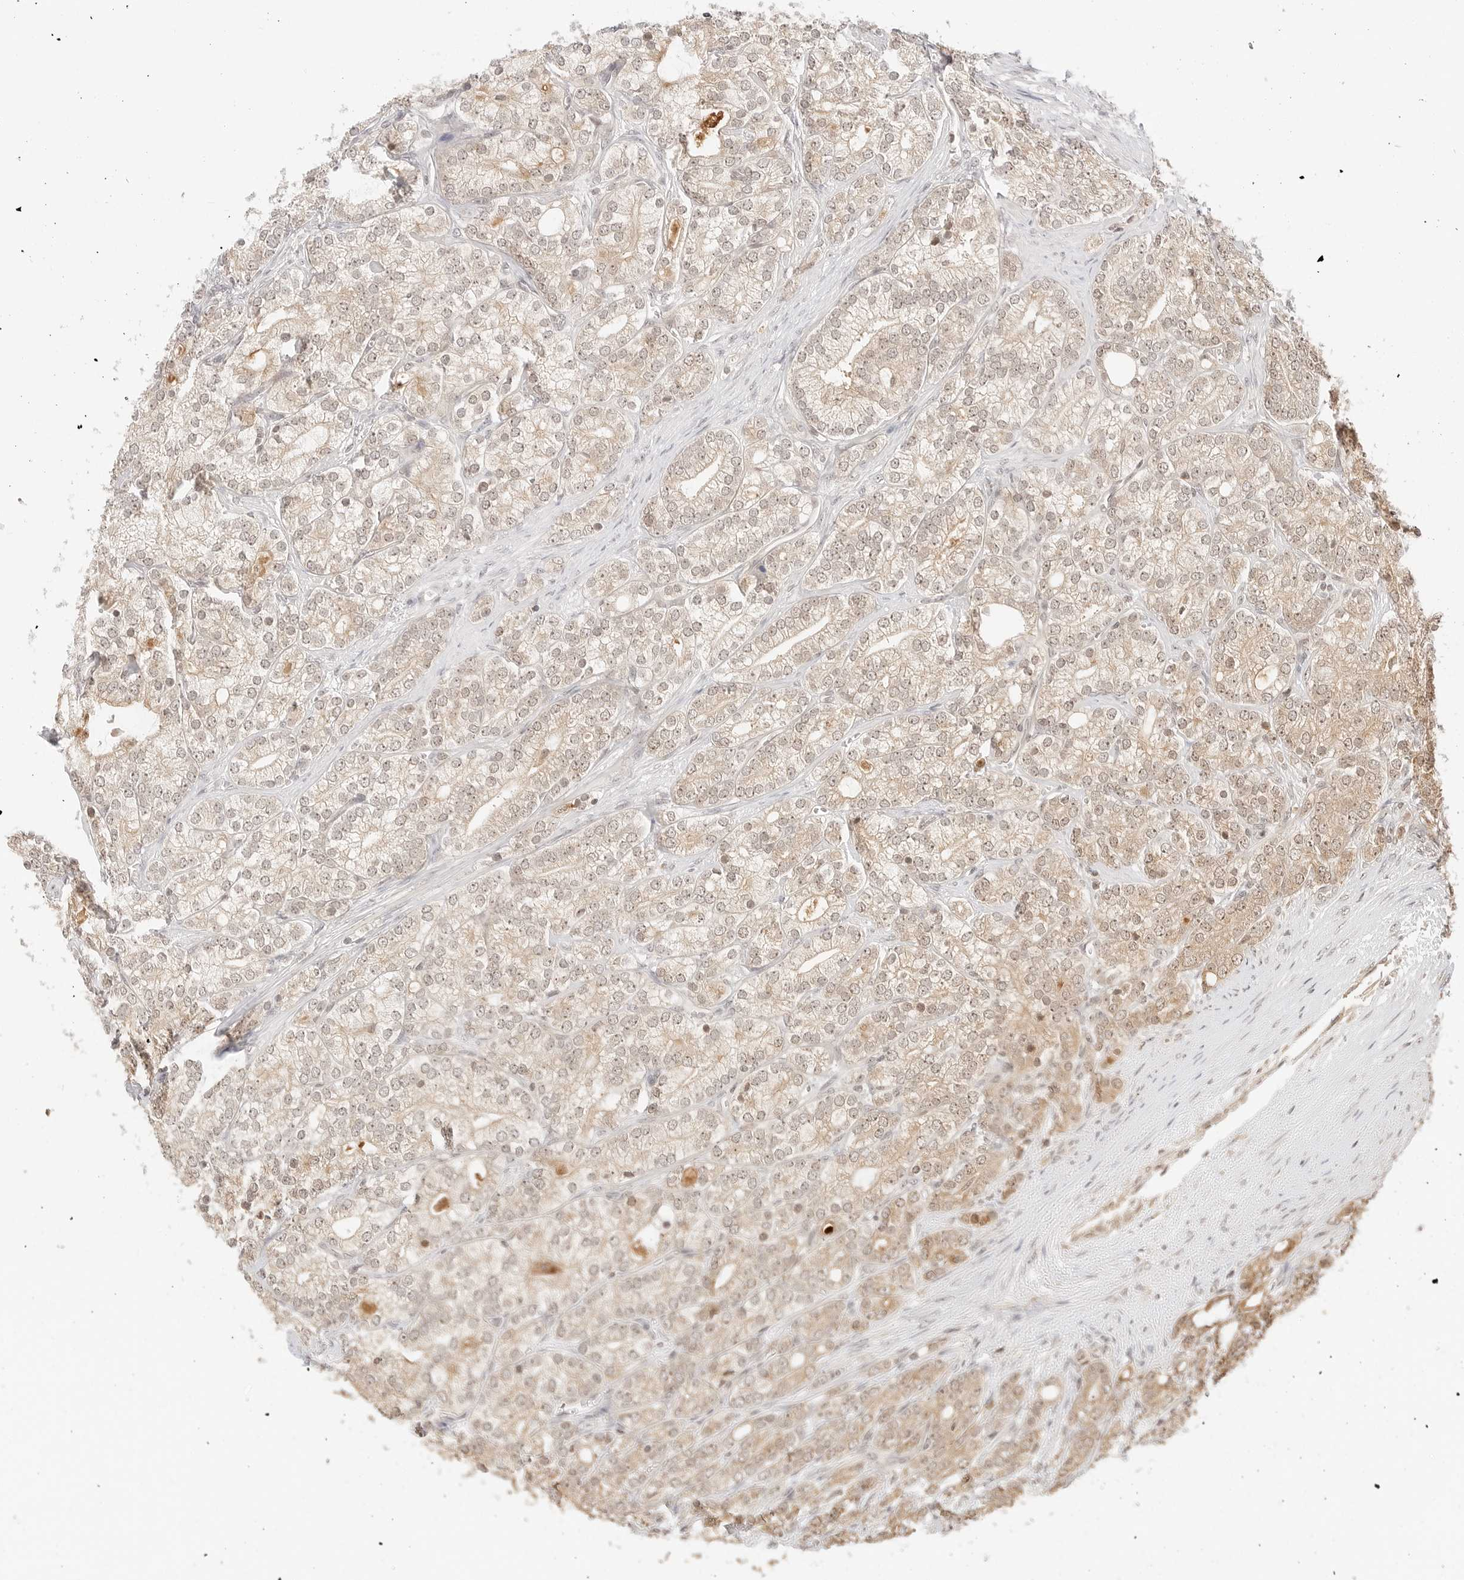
{"staining": {"intensity": "weak", "quantity": ">75%", "location": "cytoplasmic/membranous,nuclear"}, "tissue": "prostate cancer", "cell_type": "Tumor cells", "image_type": "cancer", "snomed": [{"axis": "morphology", "description": "Adenocarcinoma, High grade"}, {"axis": "topography", "description": "Prostate"}], "caption": "This image shows immunohistochemistry staining of human adenocarcinoma (high-grade) (prostate), with low weak cytoplasmic/membranous and nuclear expression in about >75% of tumor cells.", "gene": "SEPTIN4", "patient": {"sex": "male", "age": 57}}